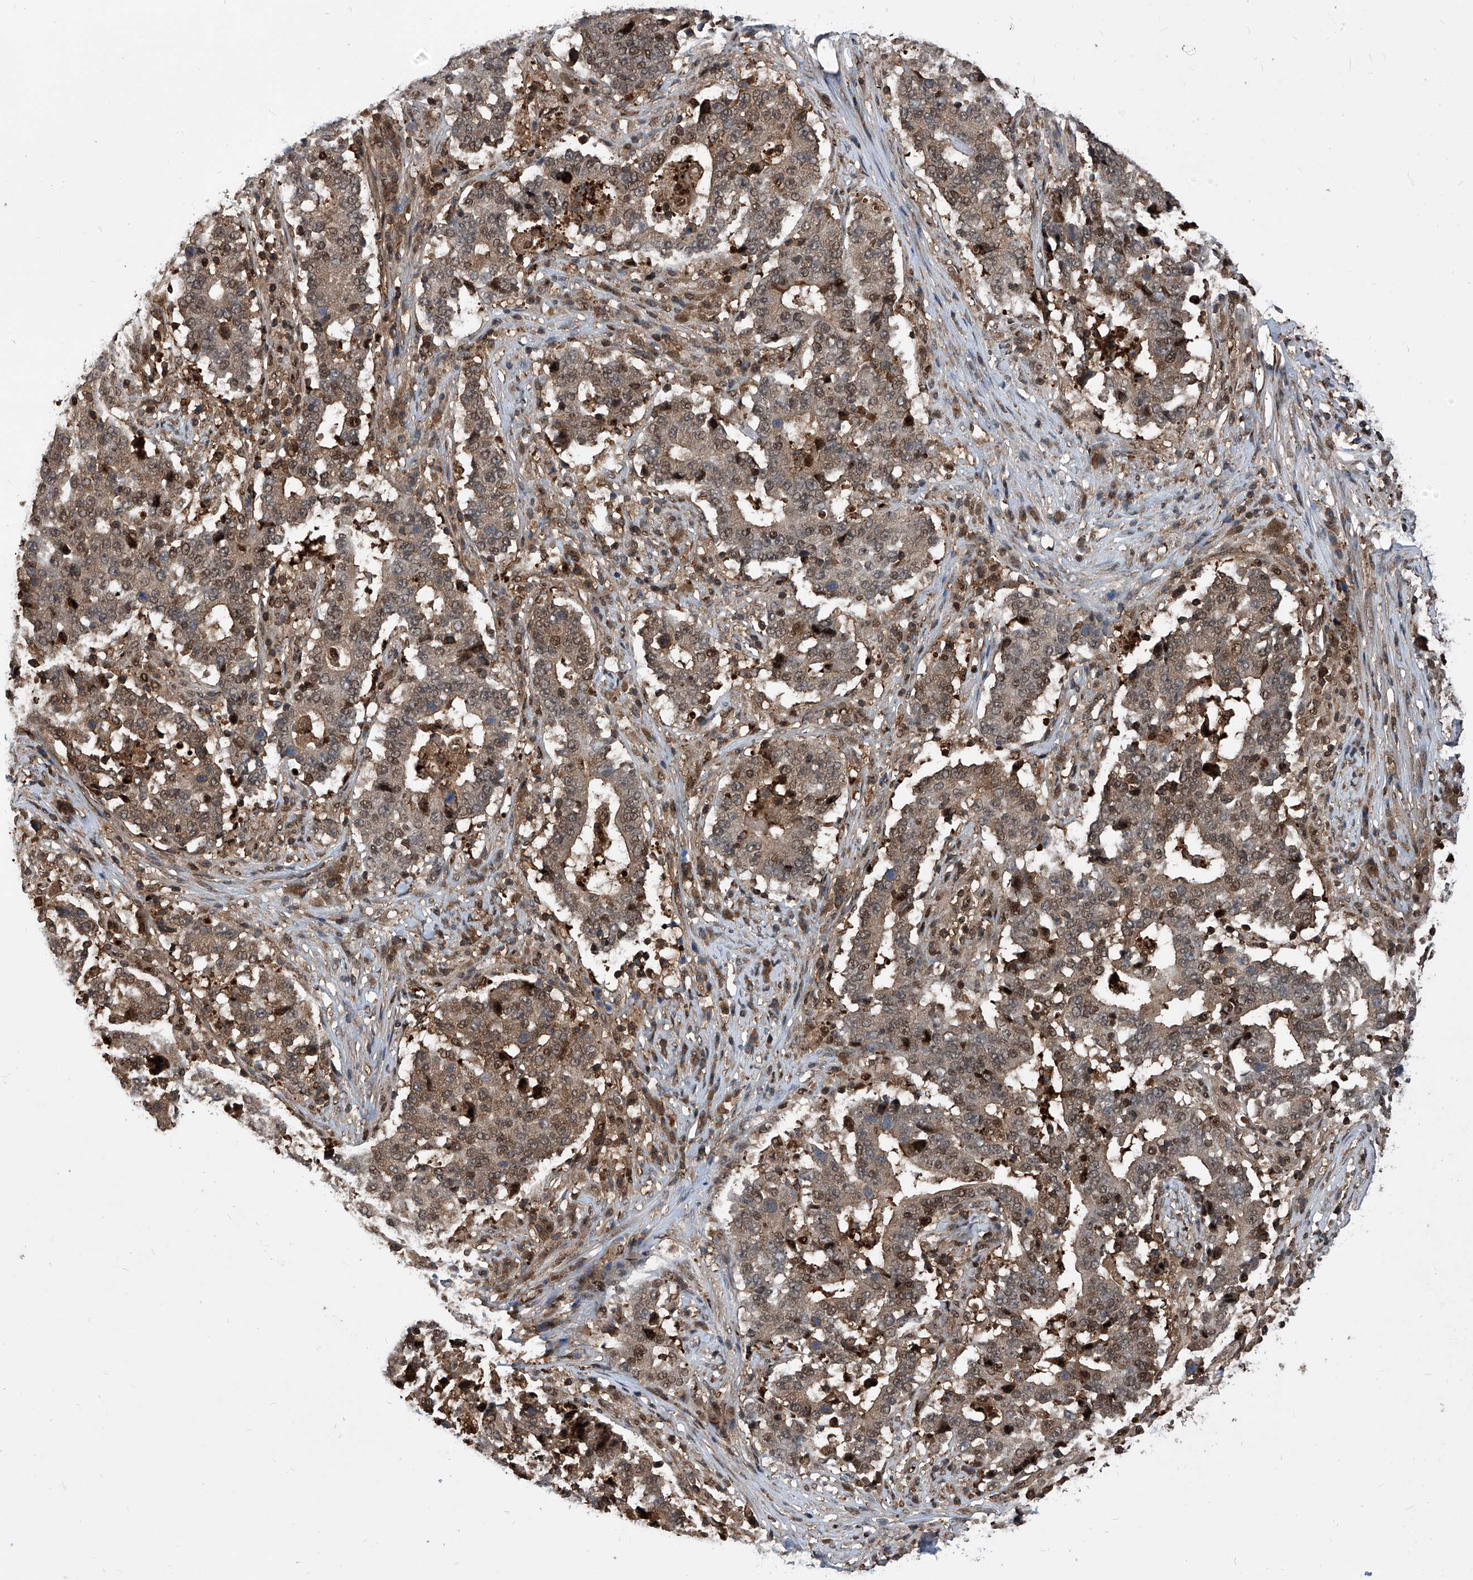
{"staining": {"intensity": "moderate", "quantity": "25%-75%", "location": "cytoplasmic/membranous,nuclear"}, "tissue": "stomach cancer", "cell_type": "Tumor cells", "image_type": "cancer", "snomed": [{"axis": "morphology", "description": "Adenocarcinoma, NOS"}, {"axis": "topography", "description": "Stomach"}], "caption": "Immunohistochemical staining of human adenocarcinoma (stomach) displays medium levels of moderate cytoplasmic/membranous and nuclear staining in about 25%-75% of tumor cells.", "gene": "PSMB1", "patient": {"sex": "male", "age": 59}}